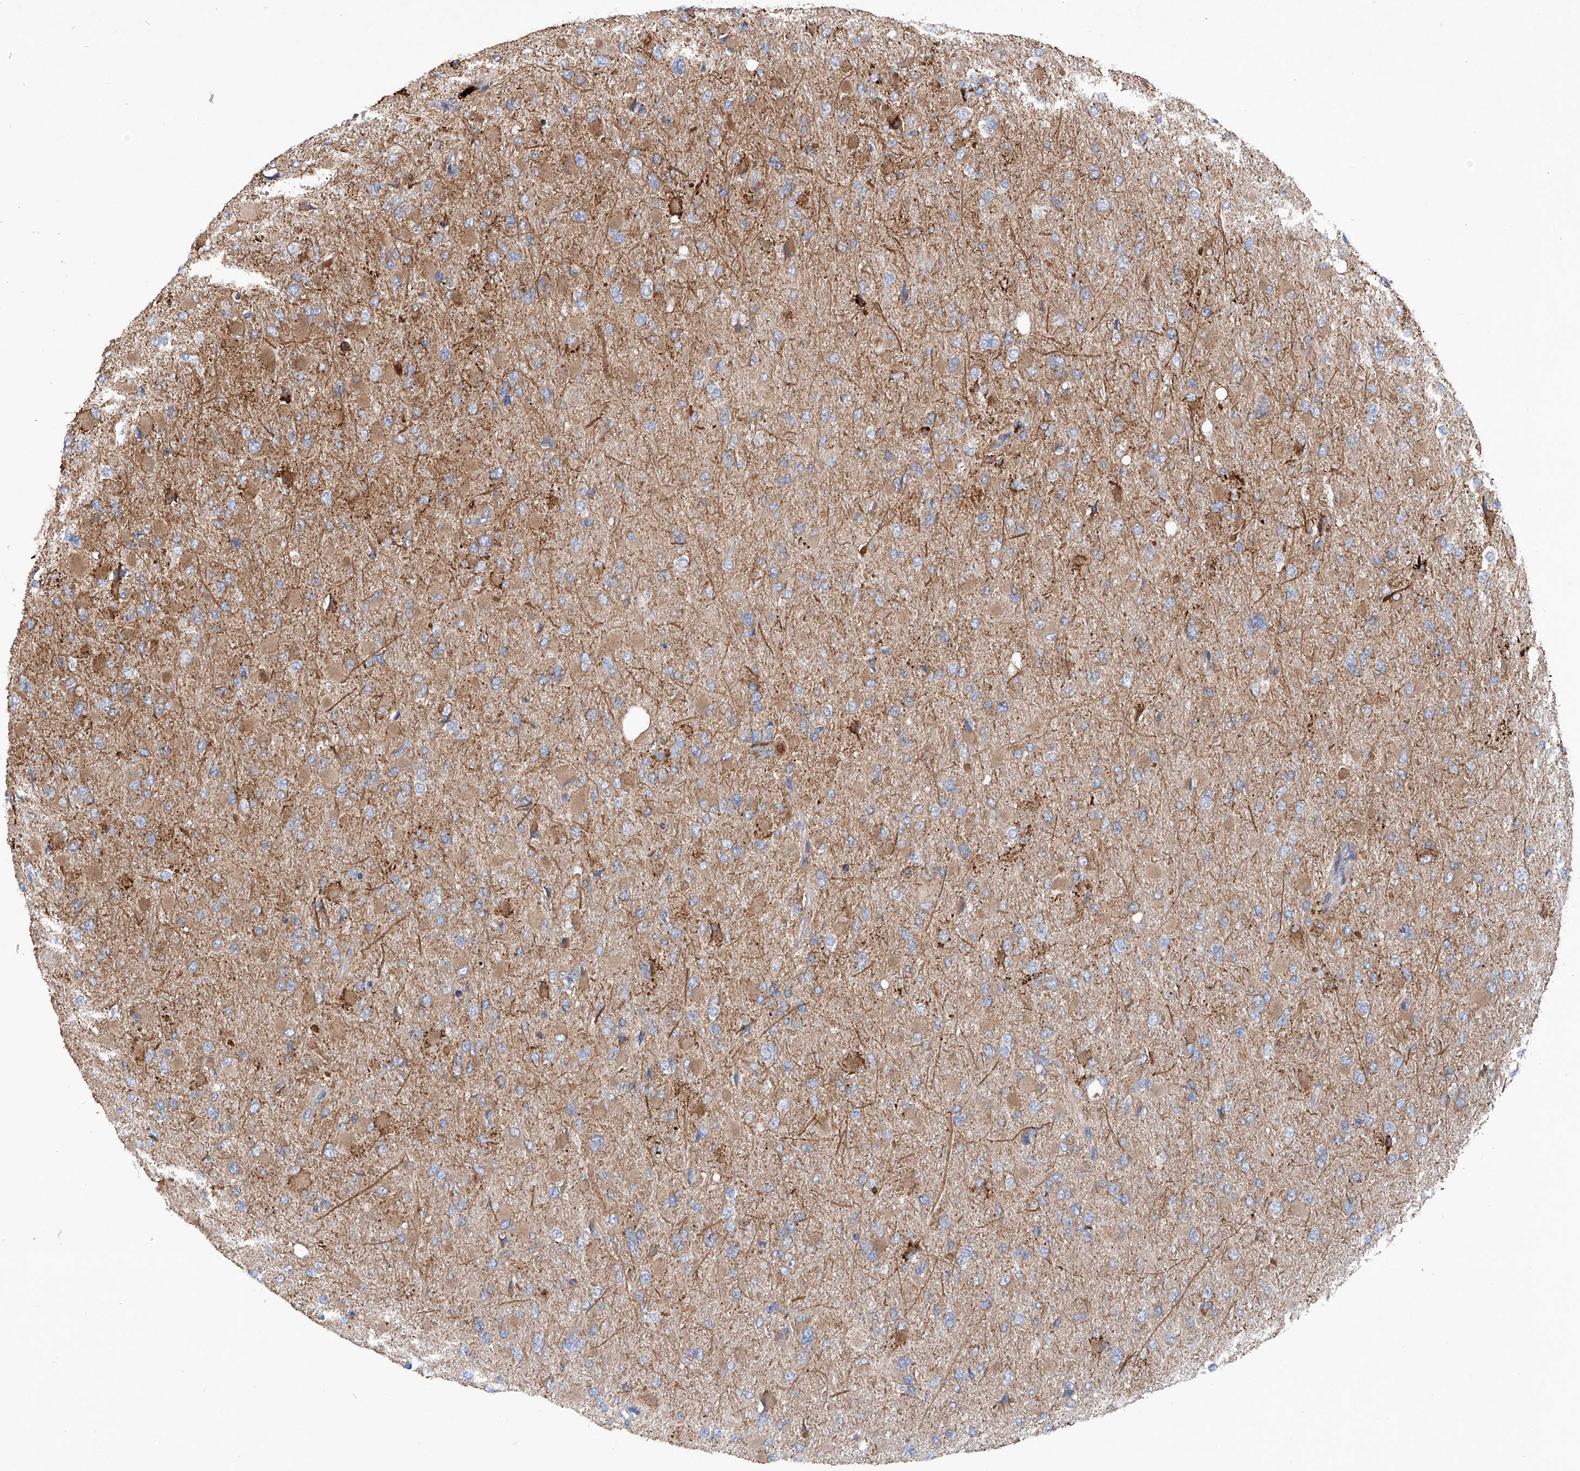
{"staining": {"intensity": "weak", "quantity": ">75%", "location": "cytoplasmic/membranous"}, "tissue": "glioma", "cell_type": "Tumor cells", "image_type": "cancer", "snomed": [{"axis": "morphology", "description": "Glioma, malignant, High grade"}, {"axis": "topography", "description": "Cerebral cortex"}], "caption": "Immunohistochemical staining of glioma displays low levels of weak cytoplasmic/membranous protein staining in approximately >75% of tumor cells. The staining is performed using DAB (3,3'-diaminobenzidine) brown chromogen to label protein expression. The nuclei are counter-stained blue using hematoxylin.", "gene": "ASCC3", "patient": {"sex": "female", "age": 36}}